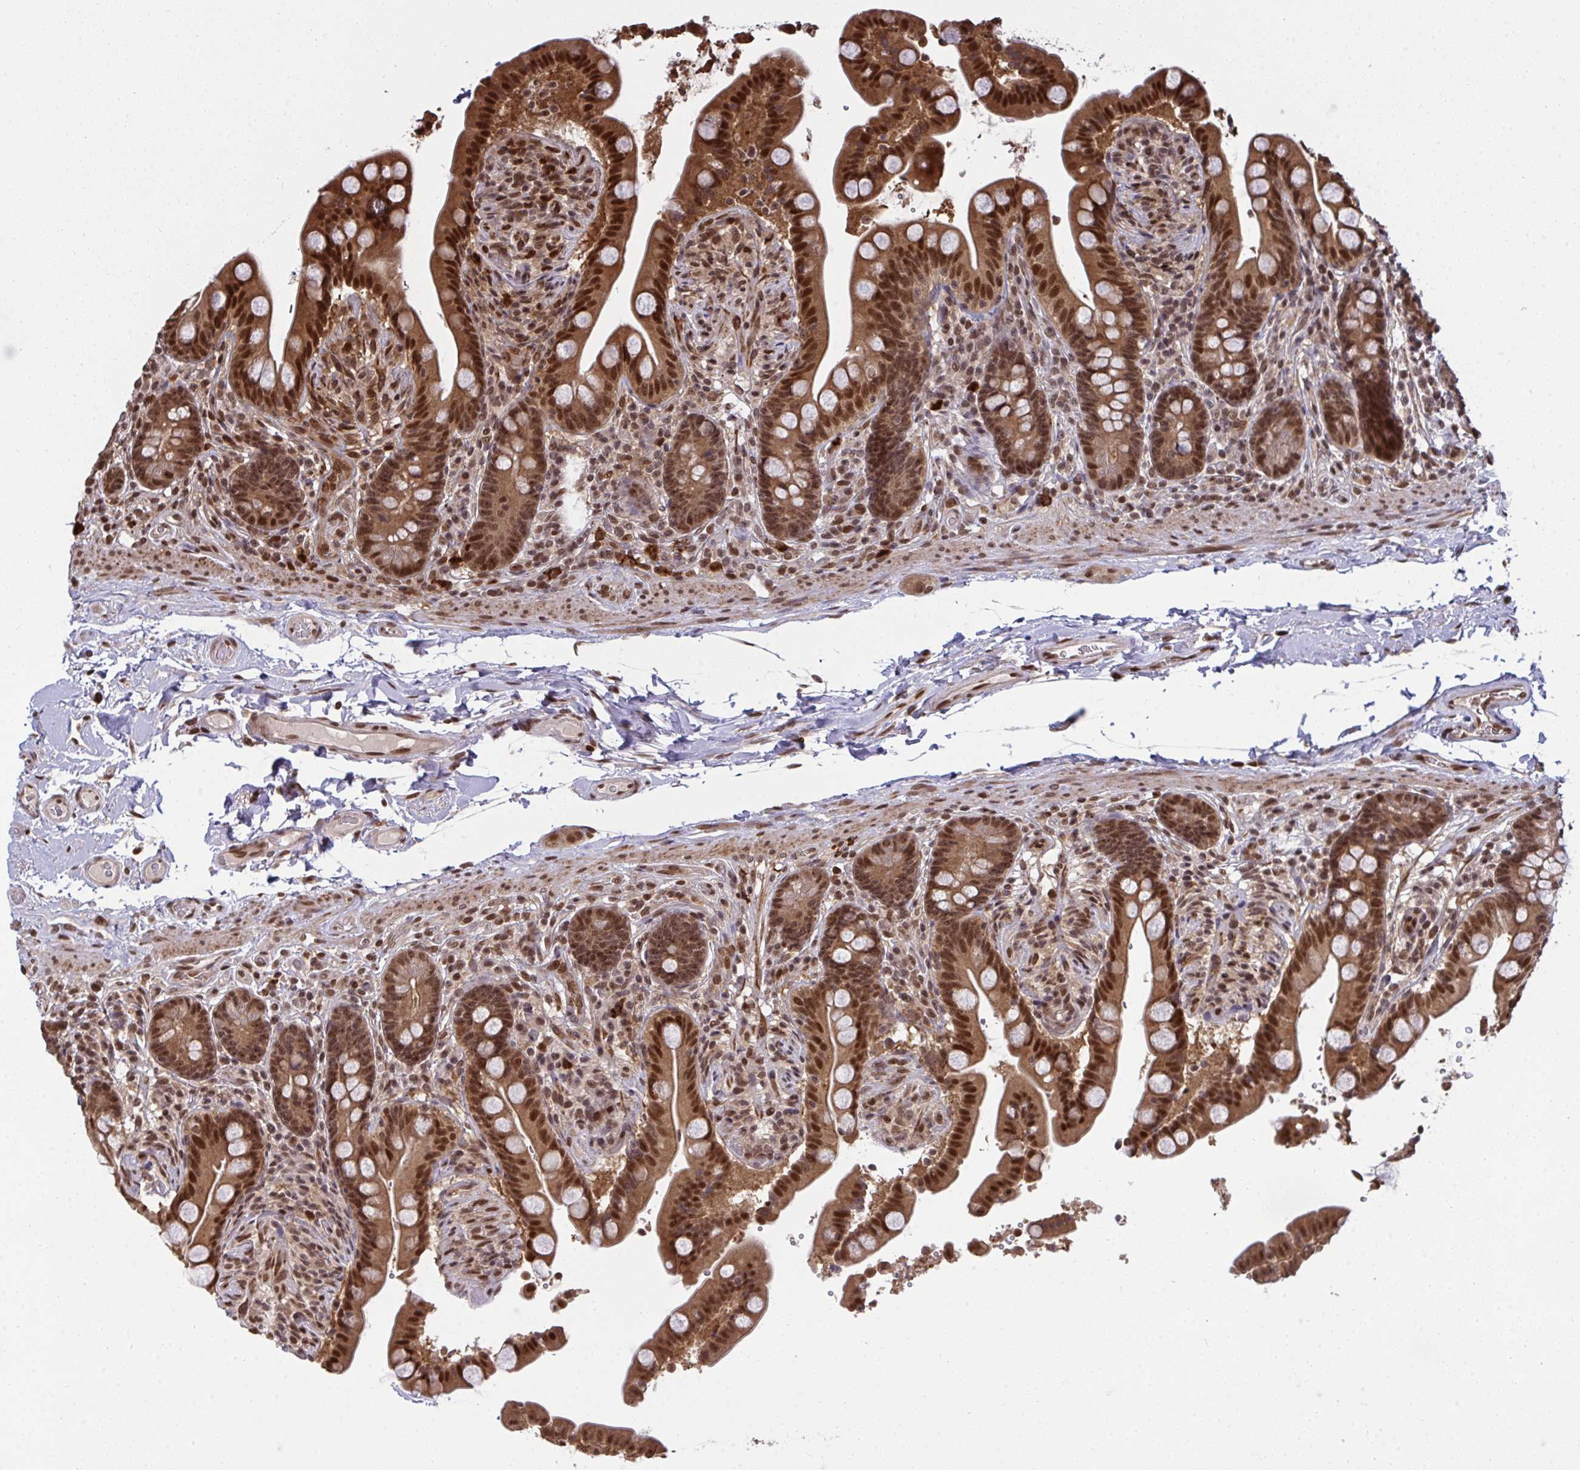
{"staining": {"intensity": "moderate", "quantity": ">75%", "location": "nuclear"}, "tissue": "colon", "cell_type": "Endothelial cells", "image_type": "normal", "snomed": [{"axis": "morphology", "description": "Normal tissue, NOS"}, {"axis": "topography", "description": "Smooth muscle"}, {"axis": "topography", "description": "Colon"}], "caption": "The immunohistochemical stain labels moderate nuclear expression in endothelial cells of benign colon.", "gene": "UXT", "patient": {"sex": "male", "age": 73}}